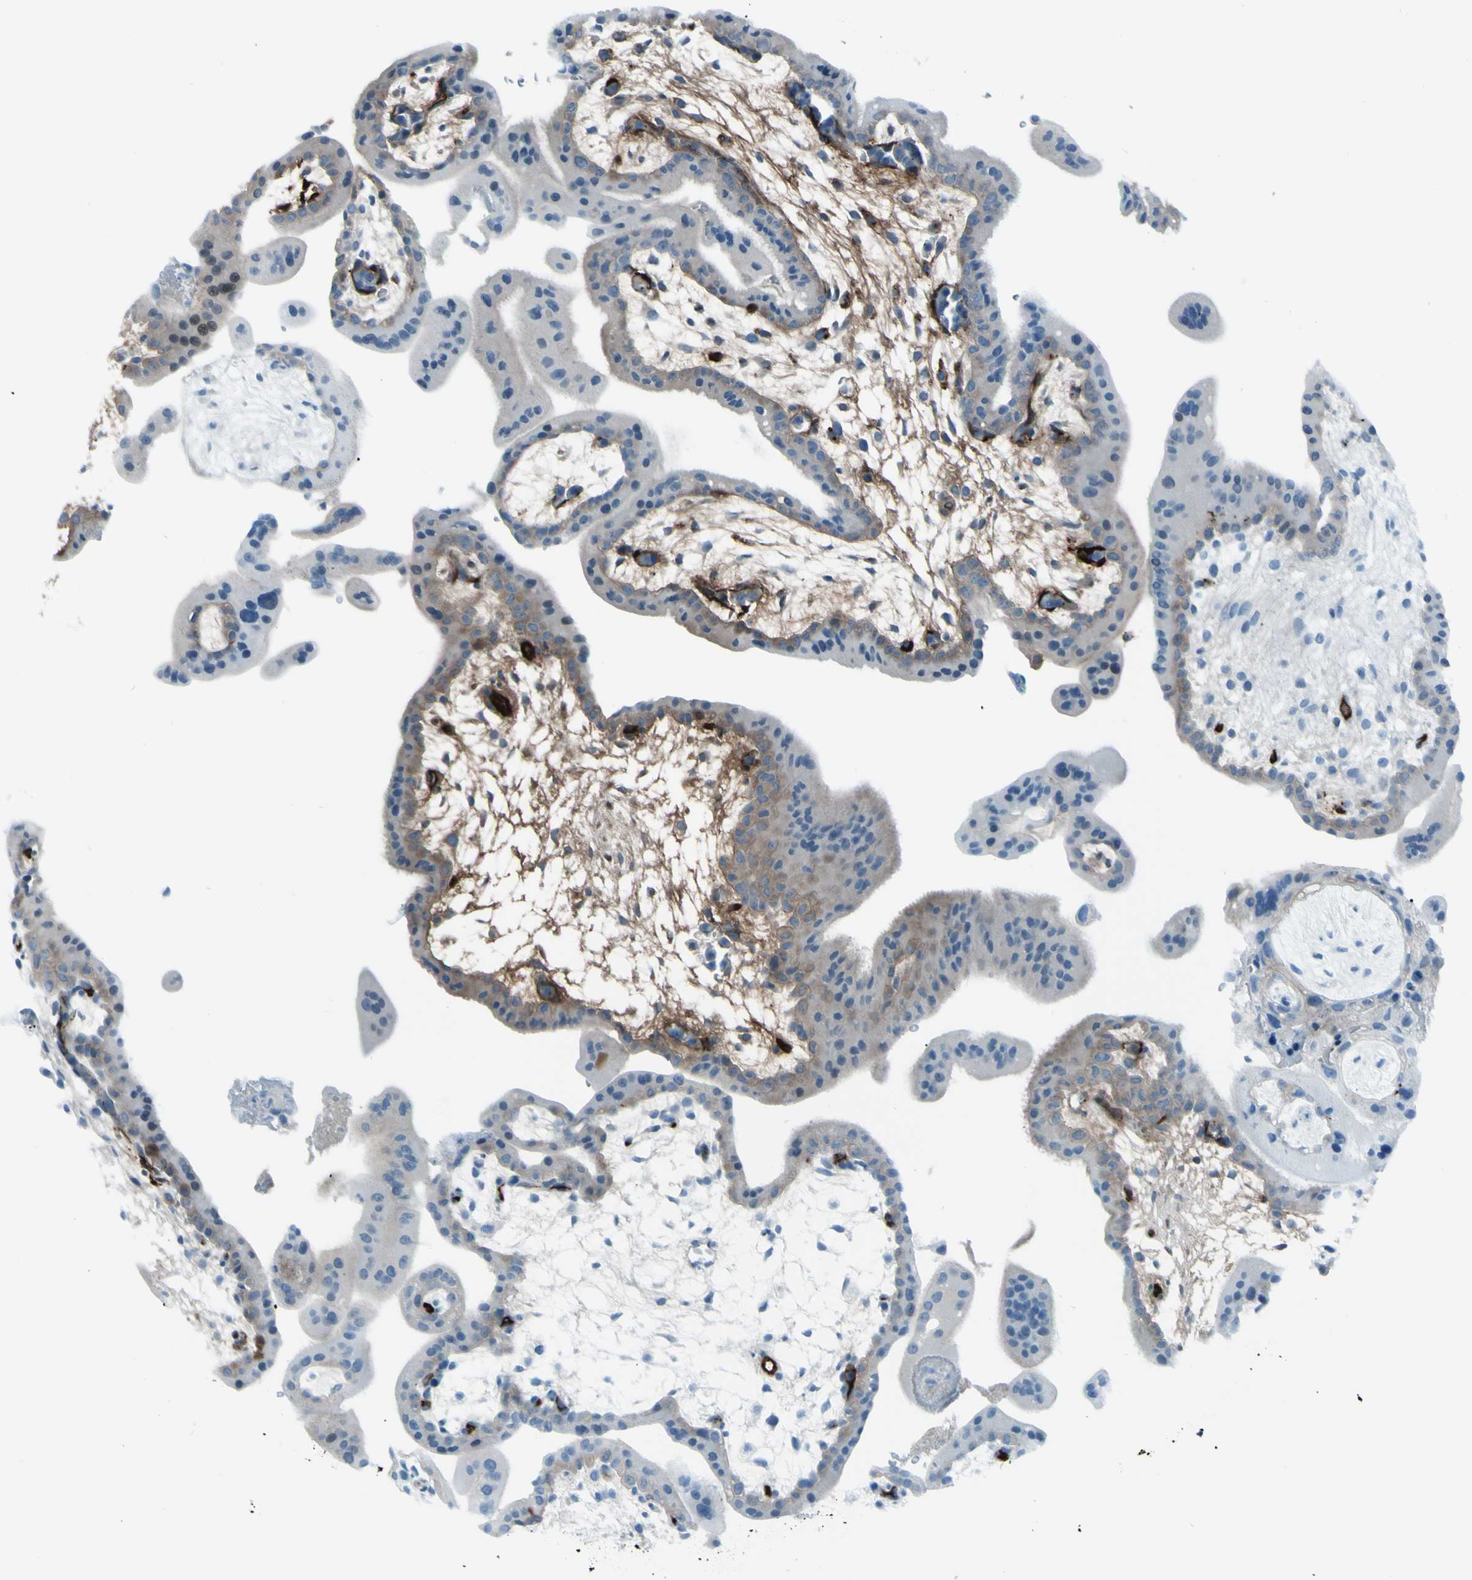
{"staining": {"intensity": "moderate", "quantity": "<25%", "location": "cytoplasmic/membranous"}, "tissue": "placenta", "cell_type": "Trophoblastic cells", "image_type": "normal", "snomed": [{"axis": "morphology", "description": "Normal tissue, NOS"}, {"axis": "topography", "description": "Placenta"}], "caption": "Immunohistochemistry (IHC) image of normal placenta: human placenta stained using immunohistochemistry exhibits low levels of moderate protein expression localized specifically in the cytoplasmic/membranous of trophoblastic cells, appearing as a cytoplasmic/membranous brown color.", "gene": "AFP", "patient": {"sex": "female", "age": 35}}